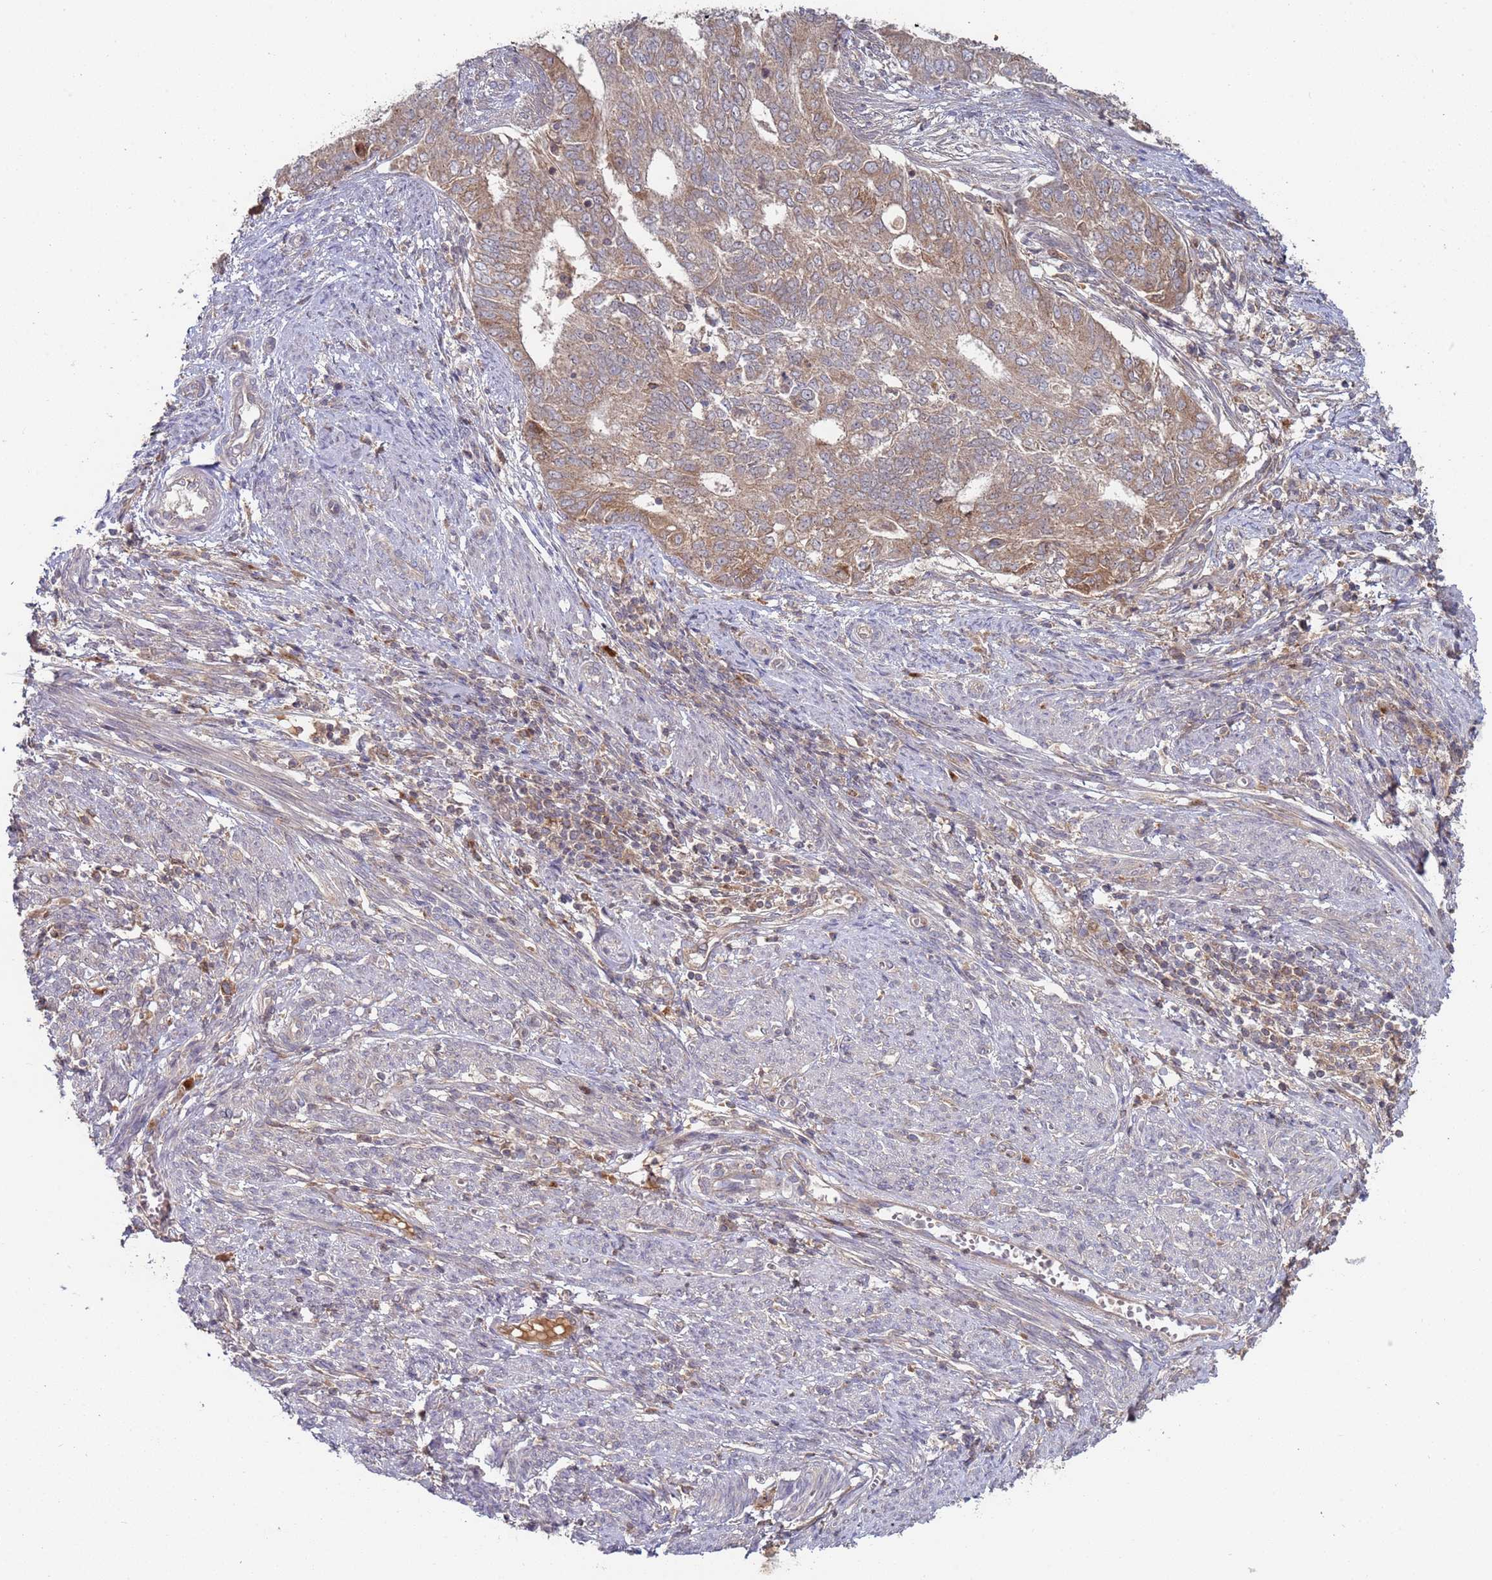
{"staining": {"intensity": "weak", "quantity": ">75%", "location": "cytoplasmic/membranous"}, "tissue": "endometrial cancer", "cell_type": "Tumor cells", "image_type": "cancer", "snomed": [{"axis": "morphology", "description": "Adenocarcinoma, NOS"}, {"axis": "topography", "description": "Endometrium"}], "caption": "An IHC photomicrograph of neoplastic tissue is shown. Protein staining in brown labels weak cytoplasmic/membranous positivity in endometrial adenocarcinoma within tumor cells. Using DAB (3,3'-diaminobenzidine) (brown) and hematoxylin (blue) stains, captured at high magnification using brightfield microscopy.", "gene": "OR5A2", "patient": {"sex": "female", "age": 62}}